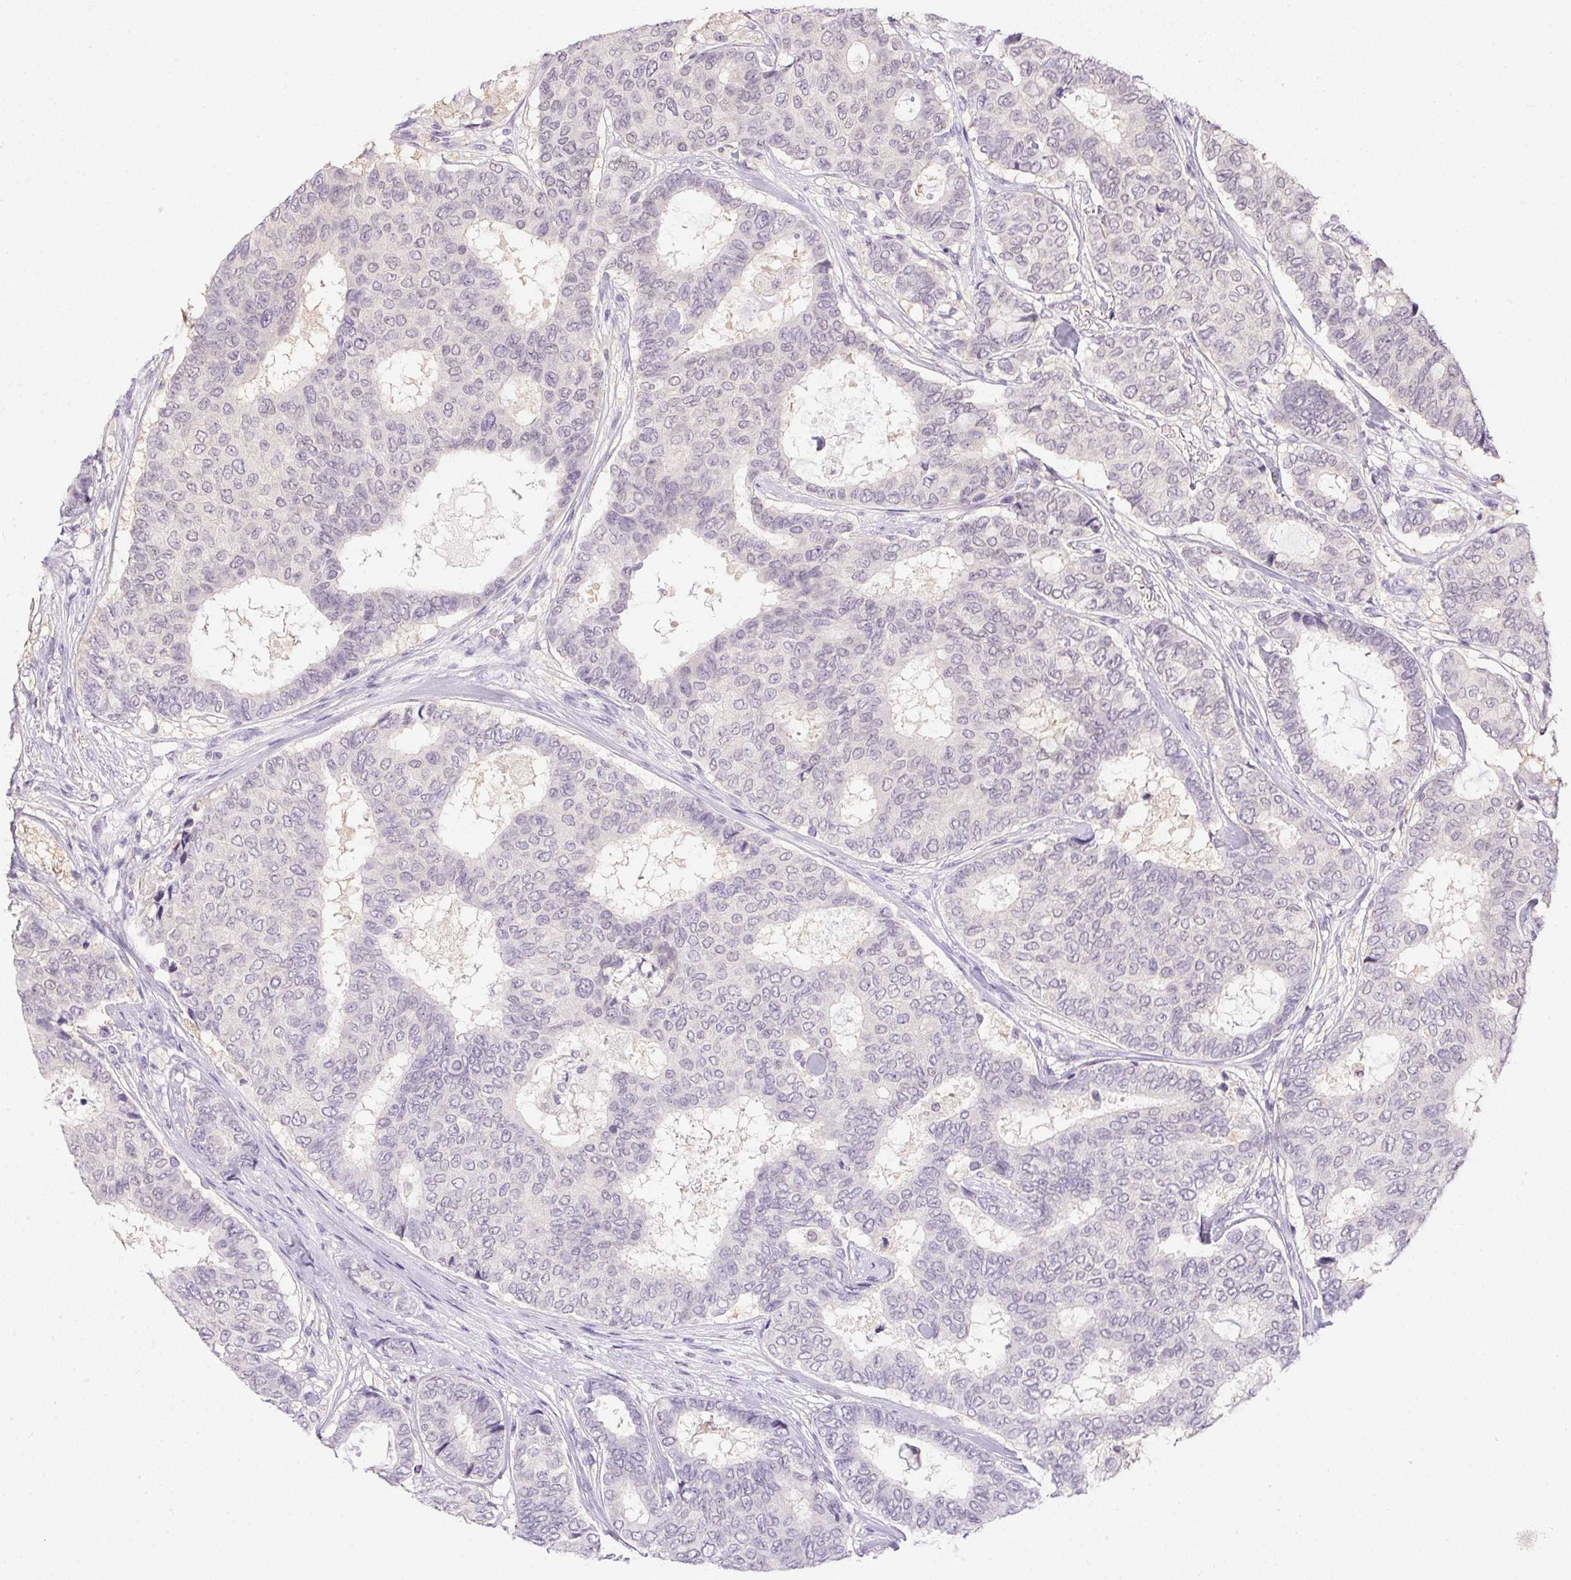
{"staining": {"intensity": "negative", "quantity": "none", "location": "none"}, "tissue": "breast cancer", "cell_type": "Tumor cells", "image_type": "cancer", "snomed": [{"axis": "morphology", "description": "Duct carcinoma"}, {"axis": "topography", "description": "Breast"}], "caption": "DAB (3,3'-diaminobenzidine) immunohistochemical staining of breast cancer reveals no significant positivity in tumor cells. (Brightfield microscopy of DAB (3,3'-diaminobenzidine) immunohistochemistry (IHC) at high magnification).", "gene": "DNAJC5G", "patient": {"sex": "female", "age": 75}}